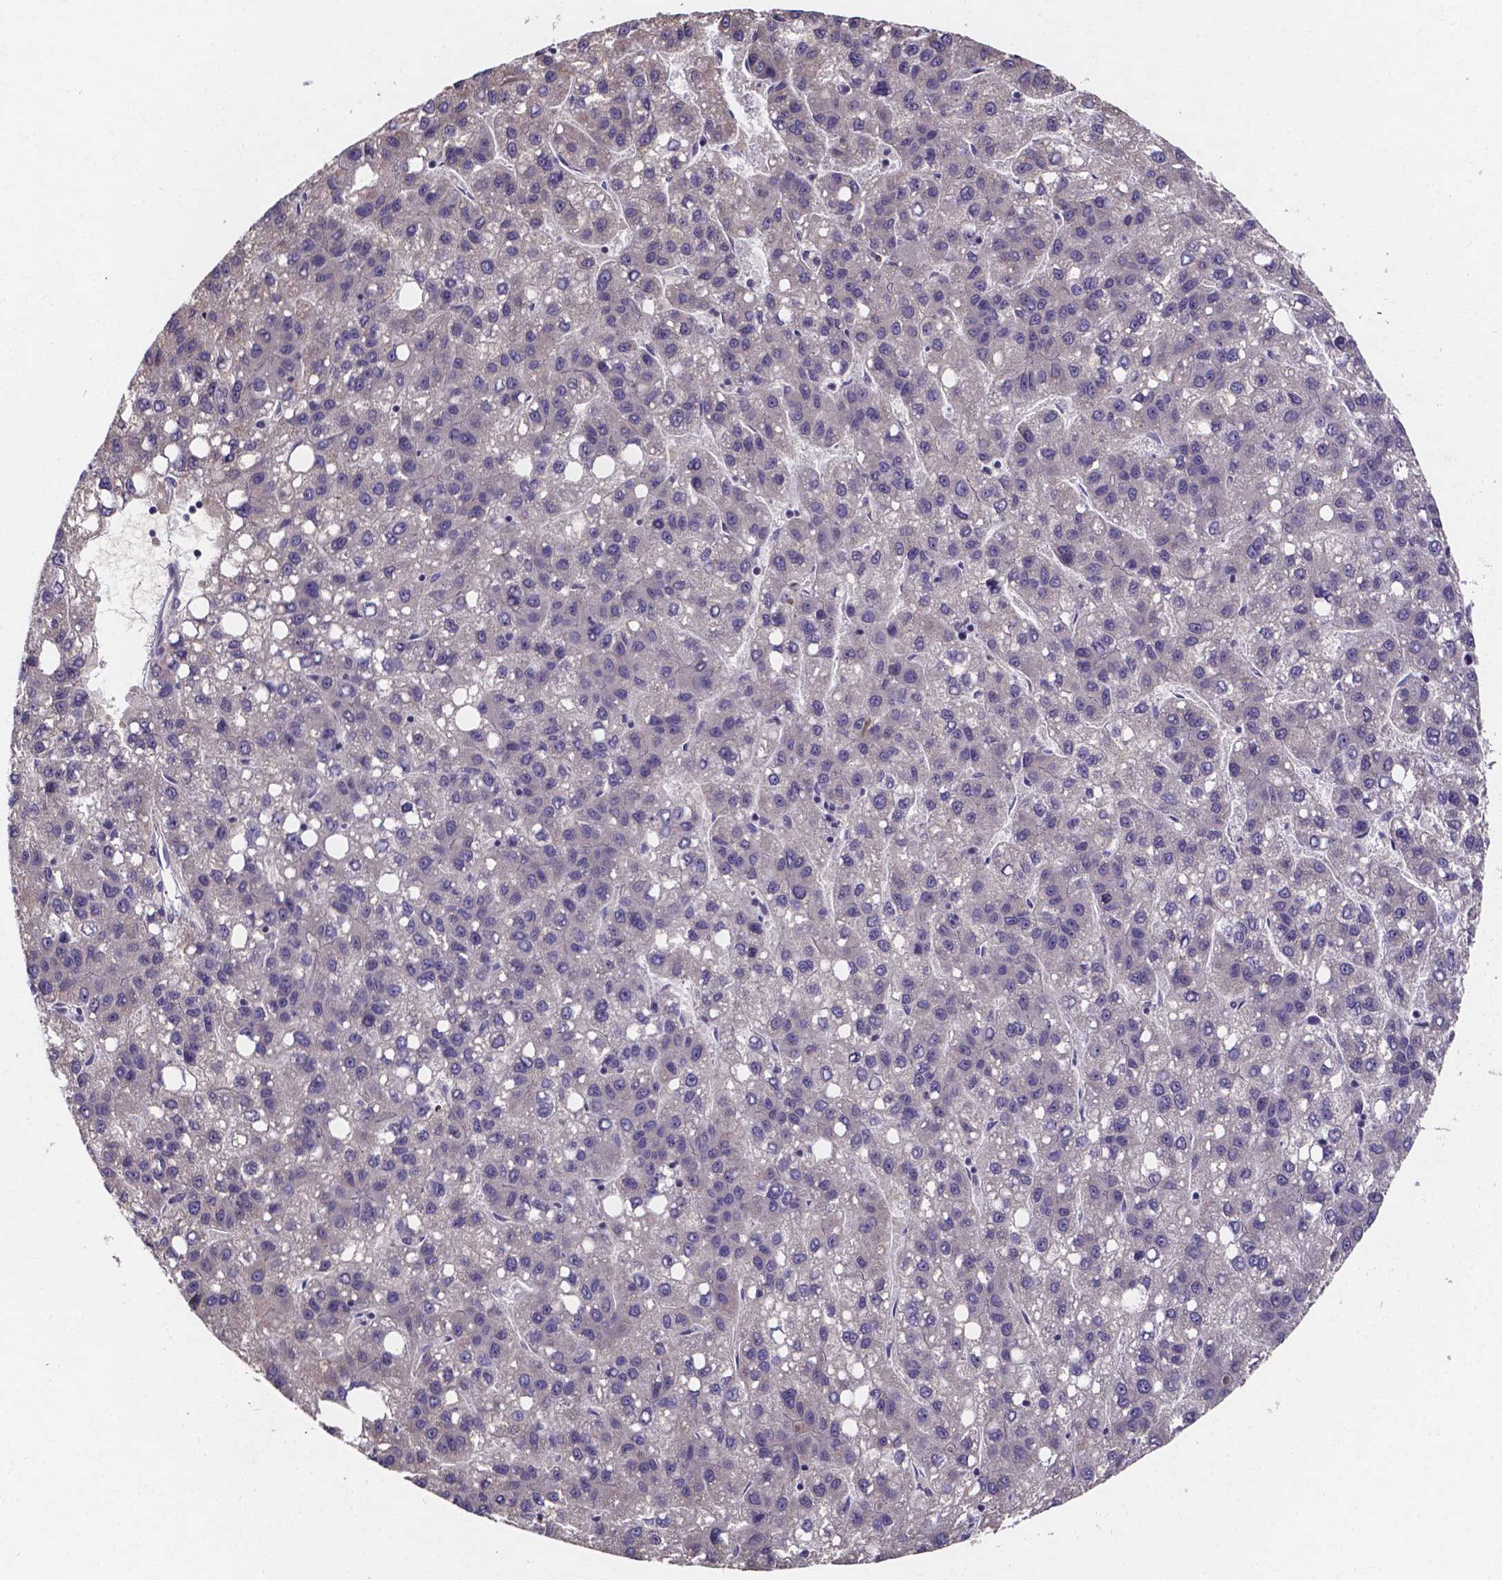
{"staining": {"intensity": "negative", "quantity": "none", "location": "none"}, "tissue": "liver cancer", "cell_type": "Tumor cells", "image_type": "cancer", "snomed": [{"axis": "morphology", "description": "Carcinoma, Hepatocellular, NOS"}, {"axis": "topography", "description": "Liver"}], "caption": "This is an immunohistochemistry (IHC) micrograph of liver cancer (hepatocellular carcinoma). There is no staining in tumor cells.", "gene": "SPOCD1", "patient": {"sex": "female", "age": 82}}